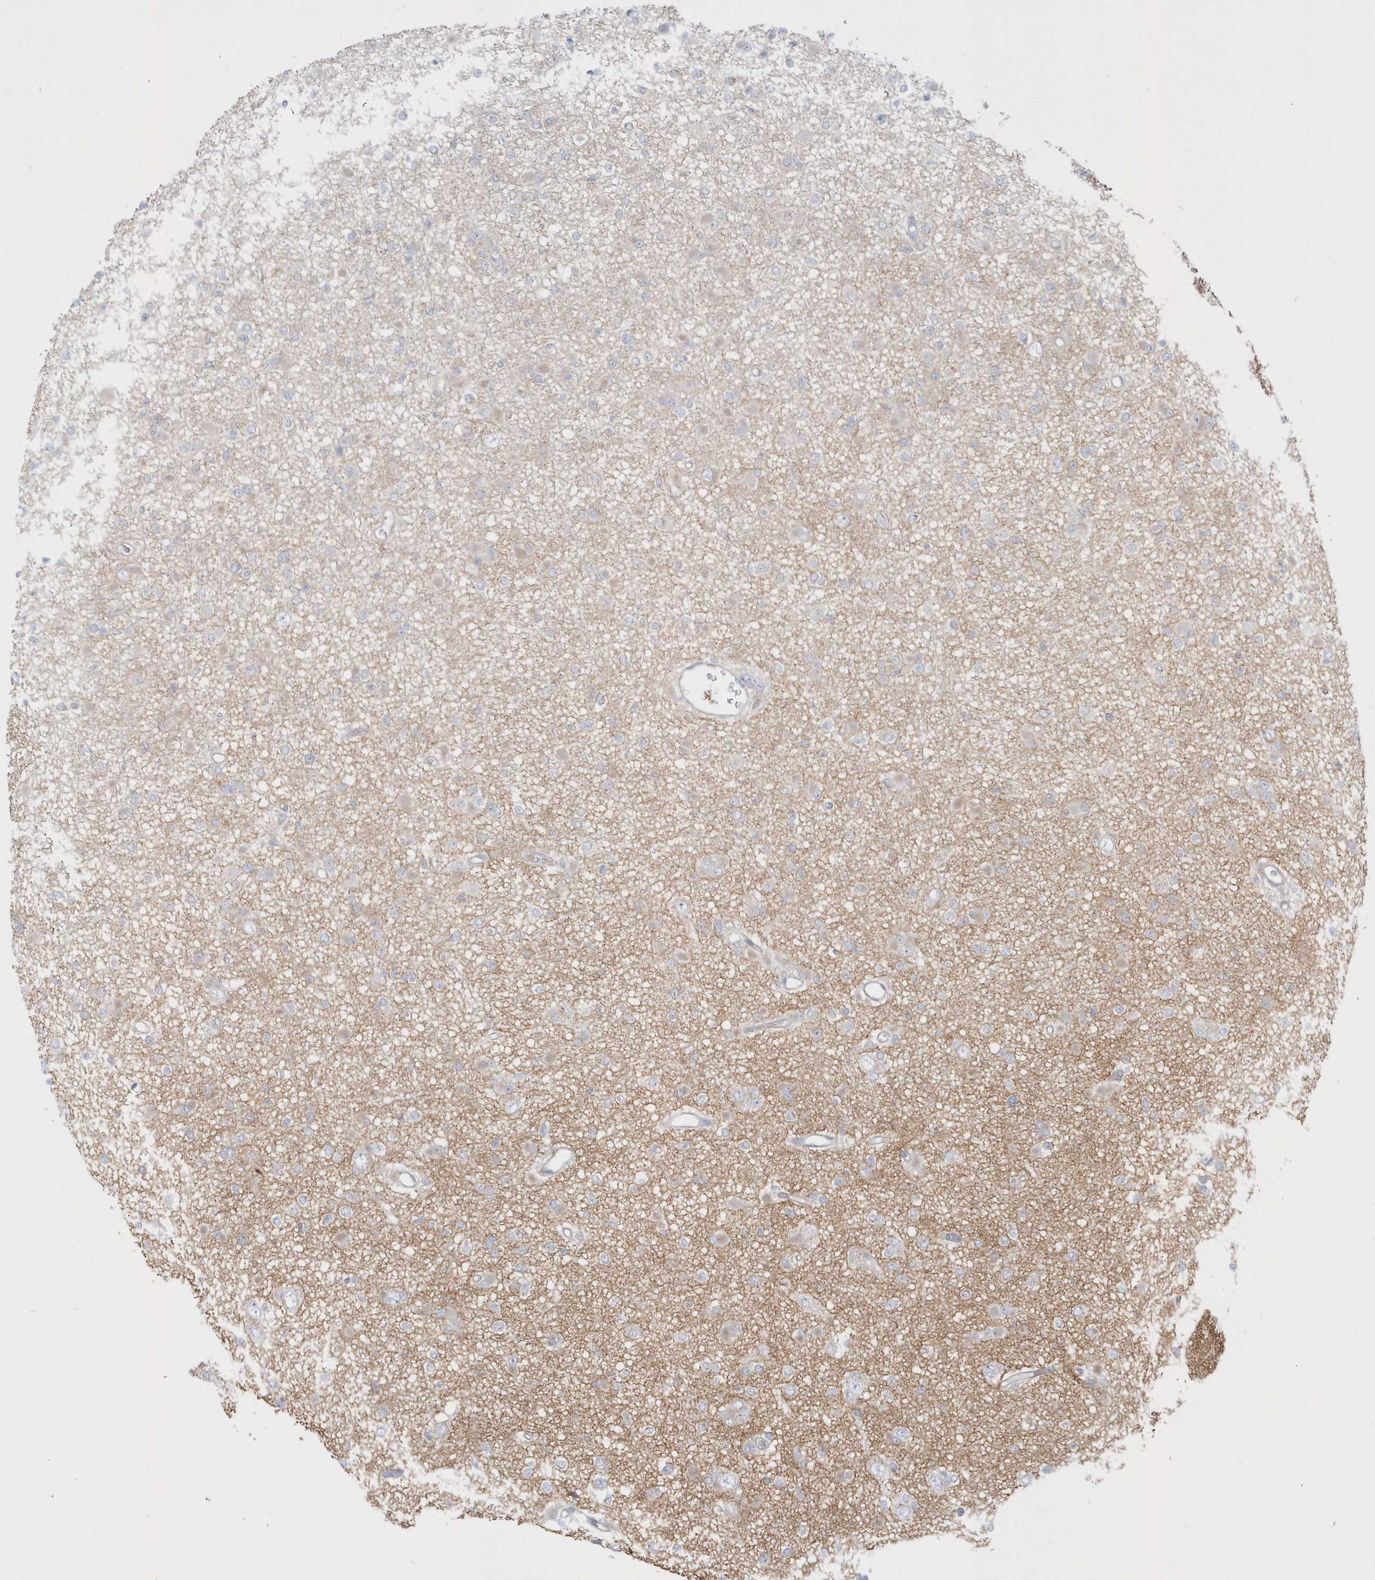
{"staining": {"intensity": "negative", "quantity": "none", "location": "none"}, "tissue": "glioma", "cell_type": "Tumor cells", "image_type": "cancer", "snomed": [{"axis": "morphology", "description": "Glioma, malignant, Low grade"}, {"axis": "topography", "description": "Brain"}], "caption": "Immunohistochemical staining of human malignant low-grade glioma reveals no significant positivity in tumor cells.", "gene": "DNAJC18", "patient": {"sex": "female", "age": 22}}